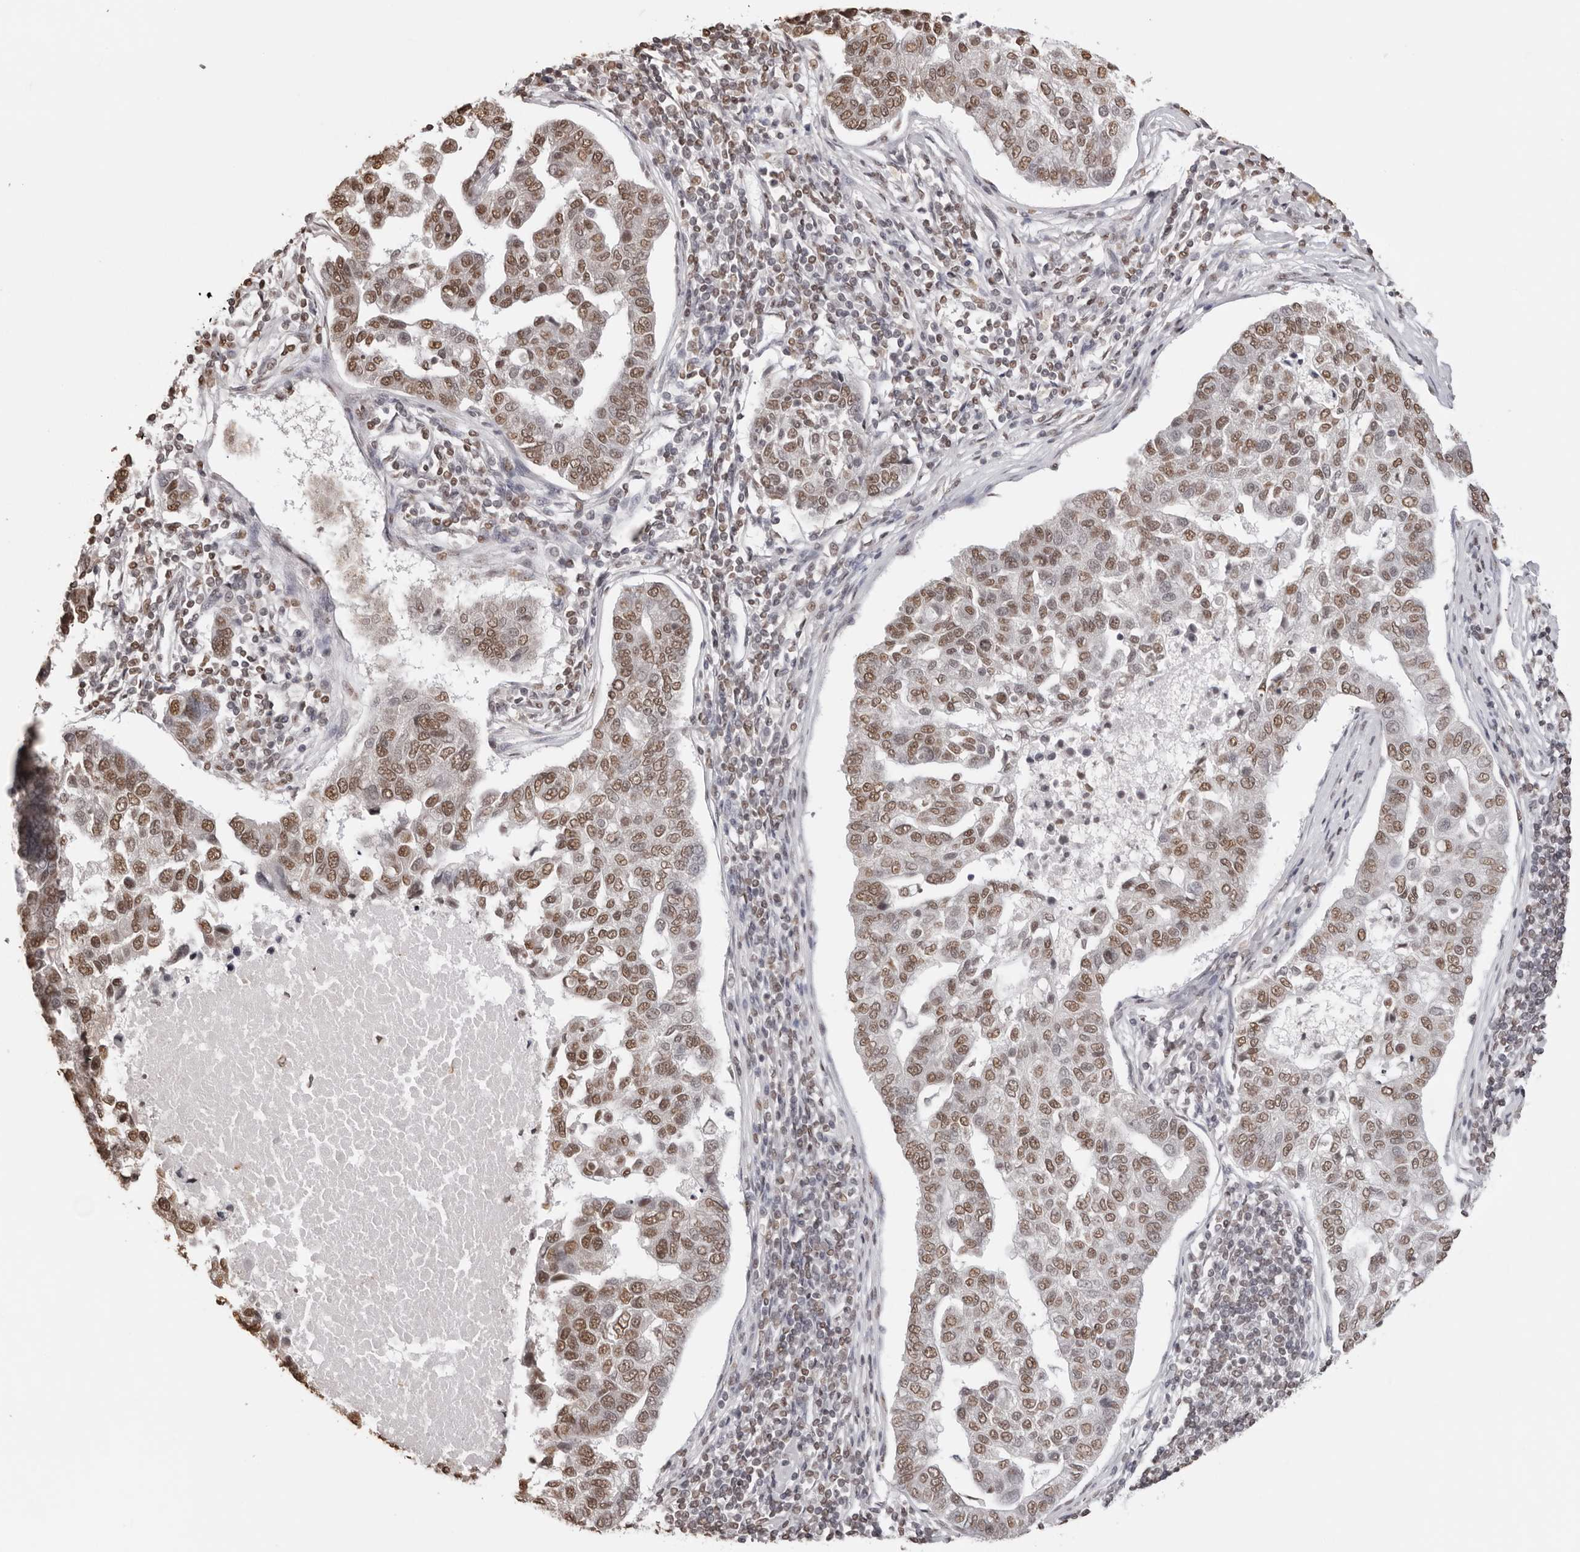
{"staining": {"intensity": "moderate", "quantity": ">75%", "location": "nuclear"}, "tissue": "pancreatic cancer", "cell_type": "Tumor cells", "image_type": "cancer", "snomed": [{"axis": "morphology", "description": "Adenocarcinoma, NOS"}, {"axis": "topography", "description": "Pancreas"}], "caption": "Immunohistochemical staining of pancreatic adenocarcinoma shows moderate nuclear protein staining in approximately >75% of tumor cells.", "gene": "OLIG3", "patient": {"sex": "female", "age": 61}}